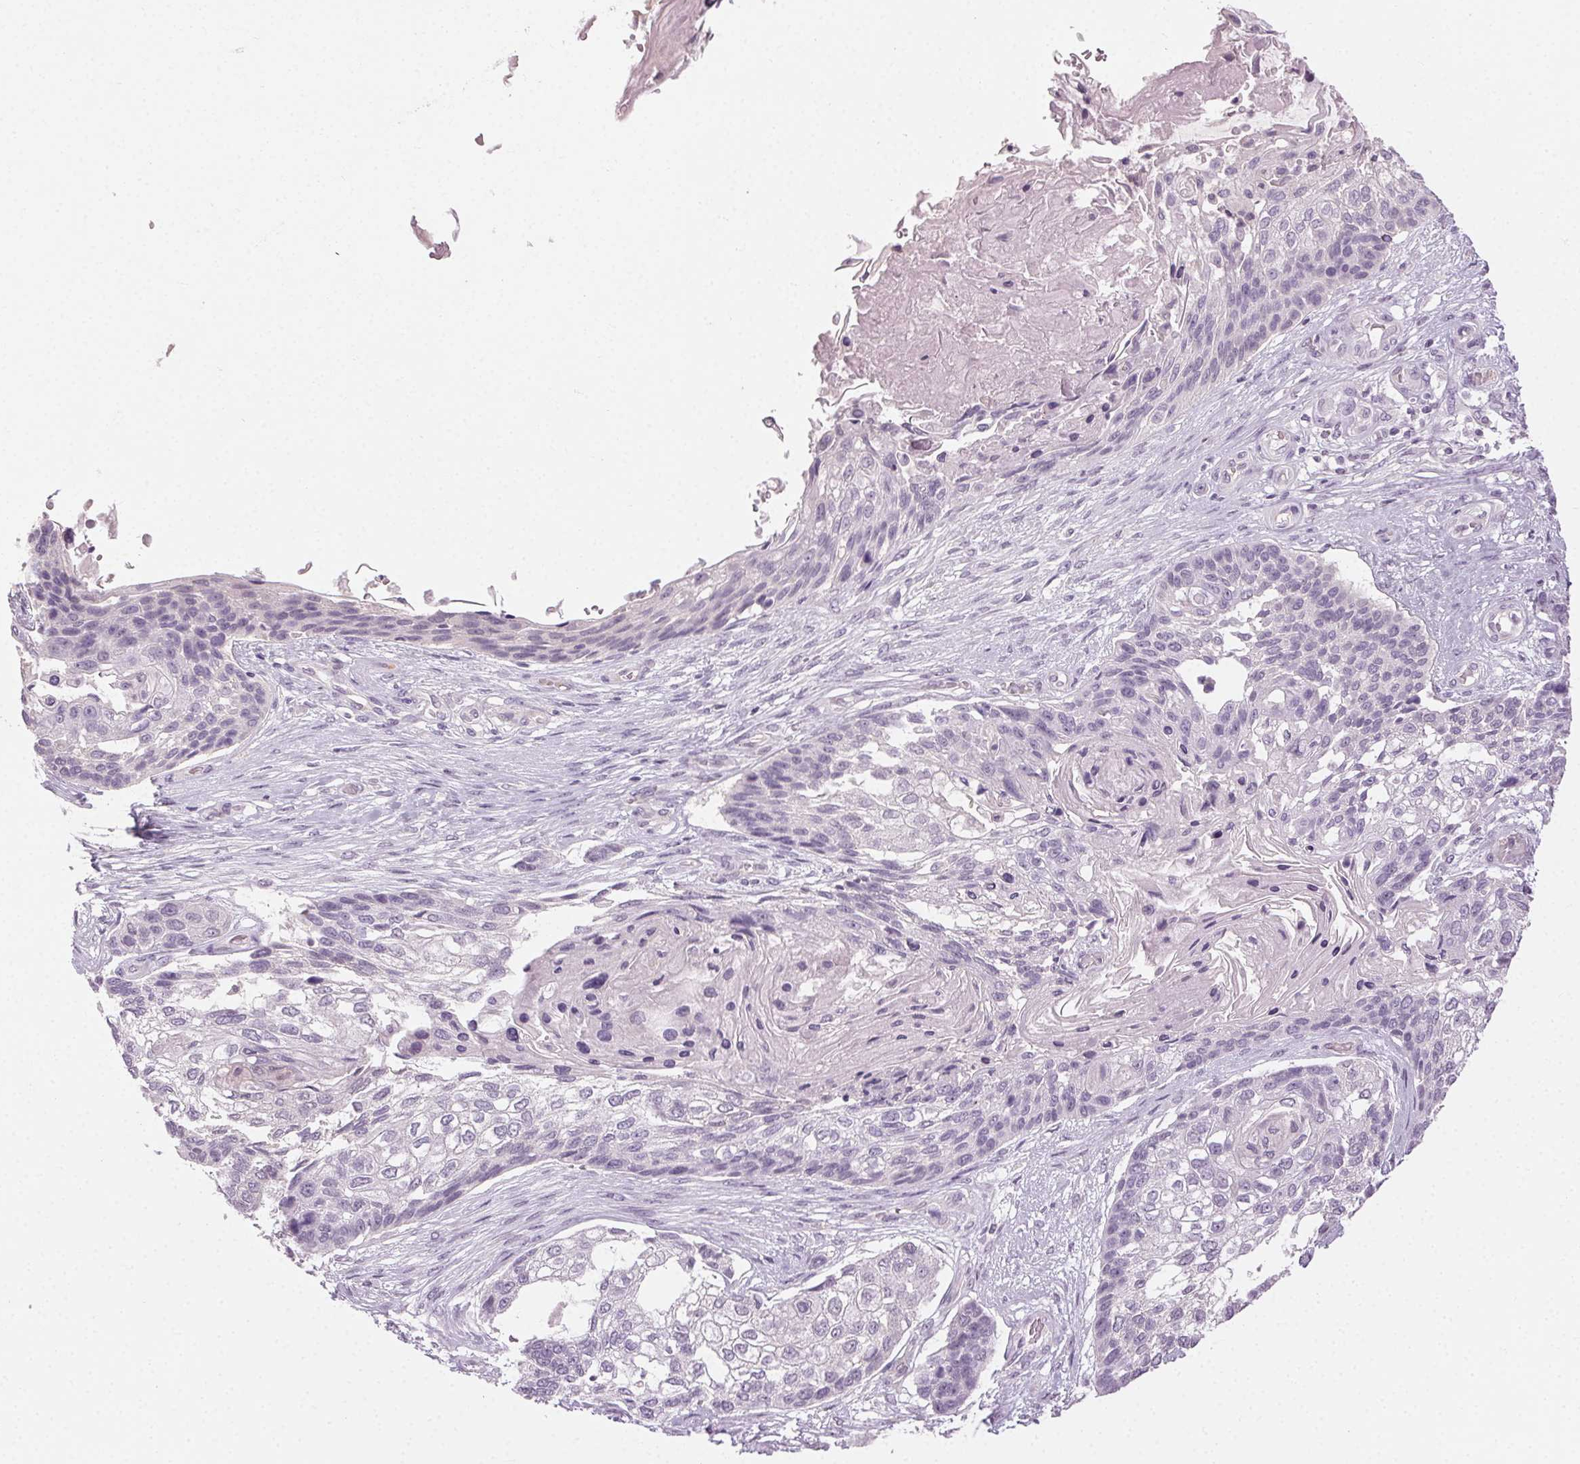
{"staining": {"intensity": "negative", "quantity": "none", "location": "none"}, "tissue": "lung cancer", "cell_type": "Tumor cells", "image_type": "cancer", "snomed": [{"axis": "morphology", "description": "Squamous cell carcinoma, NOS"}, {"axis": "topography", "description": "Lung"}], "caption": "Immunohistochemistry of human lung cancer (squamous cell carcinoma) displays no expression in tumor cells.", "gene": "CLTRN", "patient": {"sex": "male", "age": 69}}